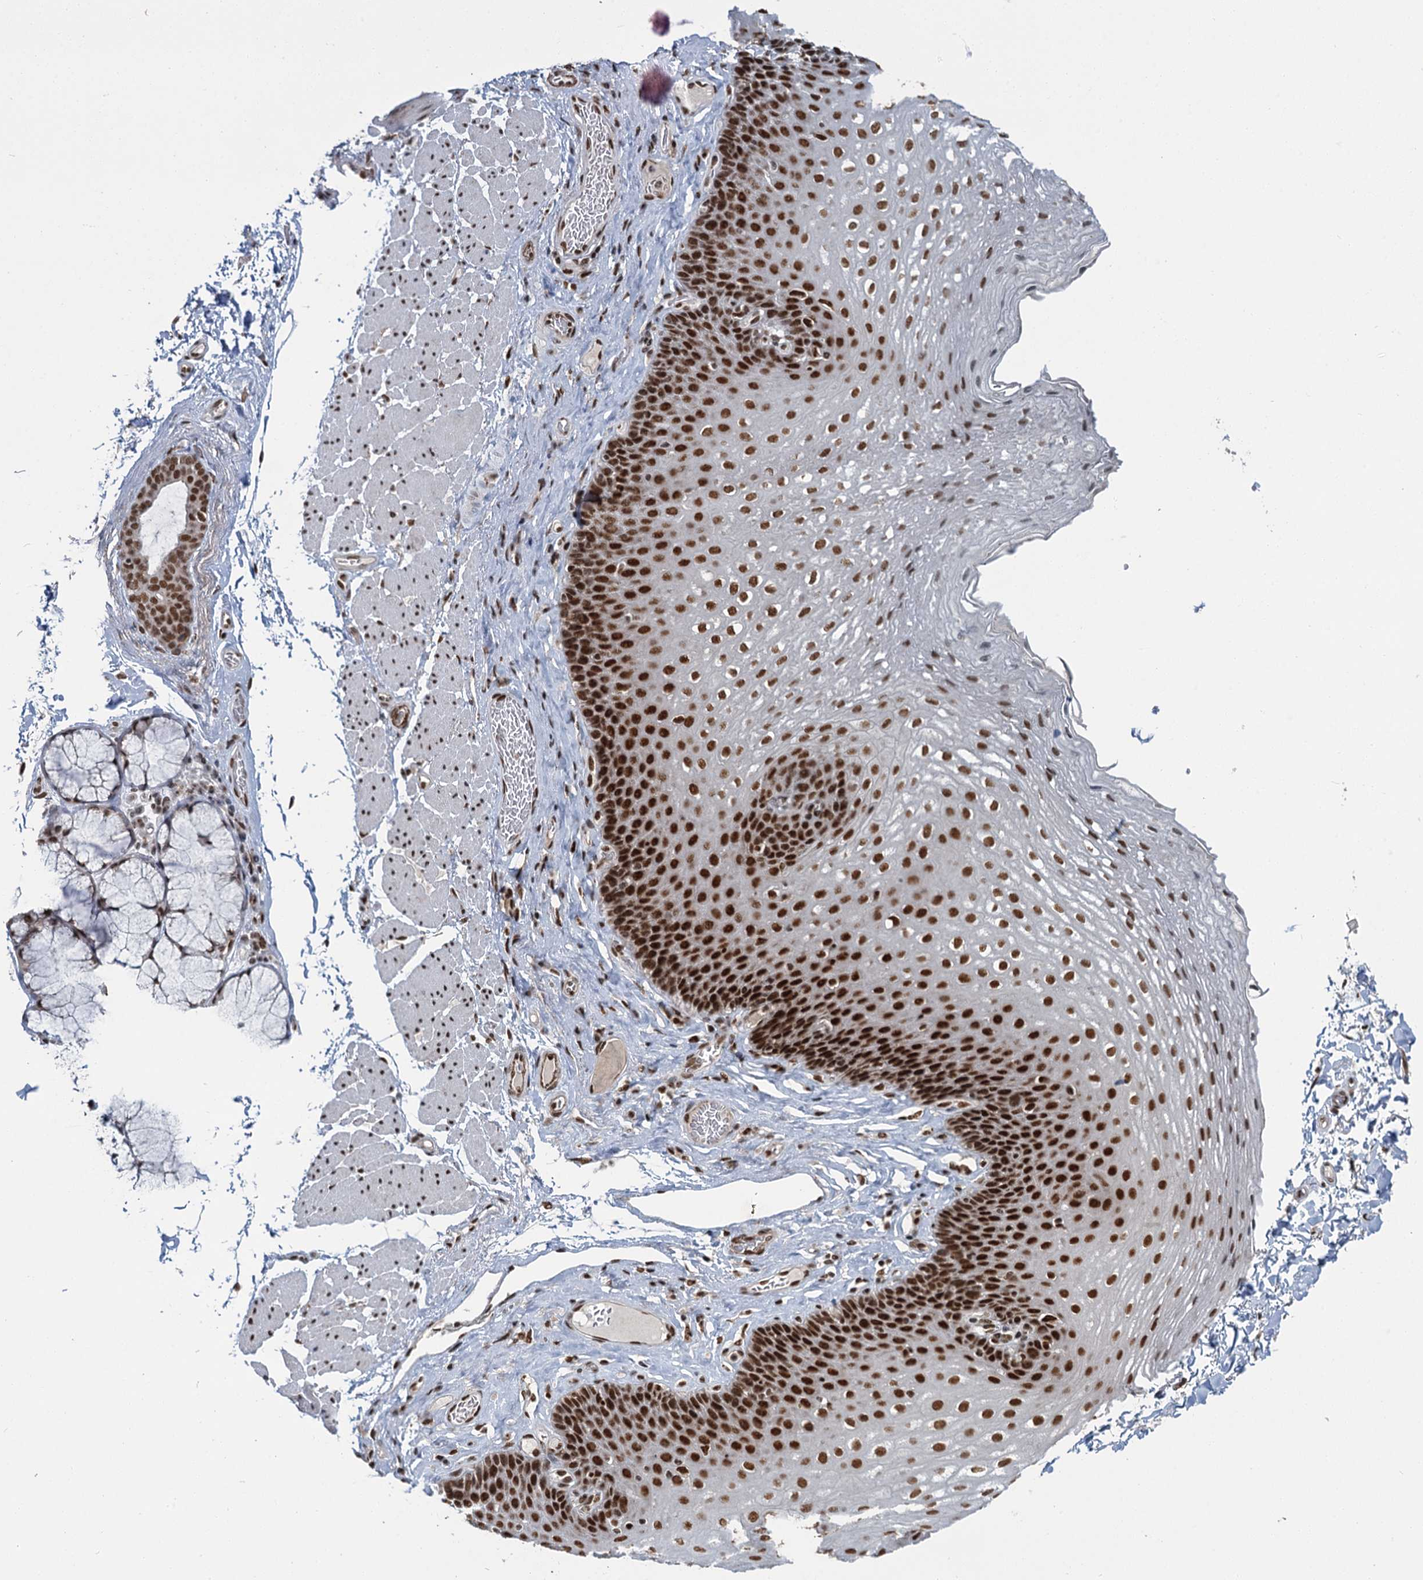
{"staining": {"intensity": "strong", "quantity": ">75%", "location": "nuclear"}, "tissue": "esophagus", "cell_type": "Squamous epithelial cells", "image_type": "normal", "snomed": [{"axis": "morphology", "description": "Normal tissue, NOS"}, {"axis": "topography", "description": "Esophagus"}], "caption": "Esophagus stained for a protein shows strong nuclear positivity in squamous epithelial cells. (brown staining indicates protein expression, while blue staining denotes nuclei).", "gene": "PPHLN1", "patient": {"sex": "female", "age": 66}}